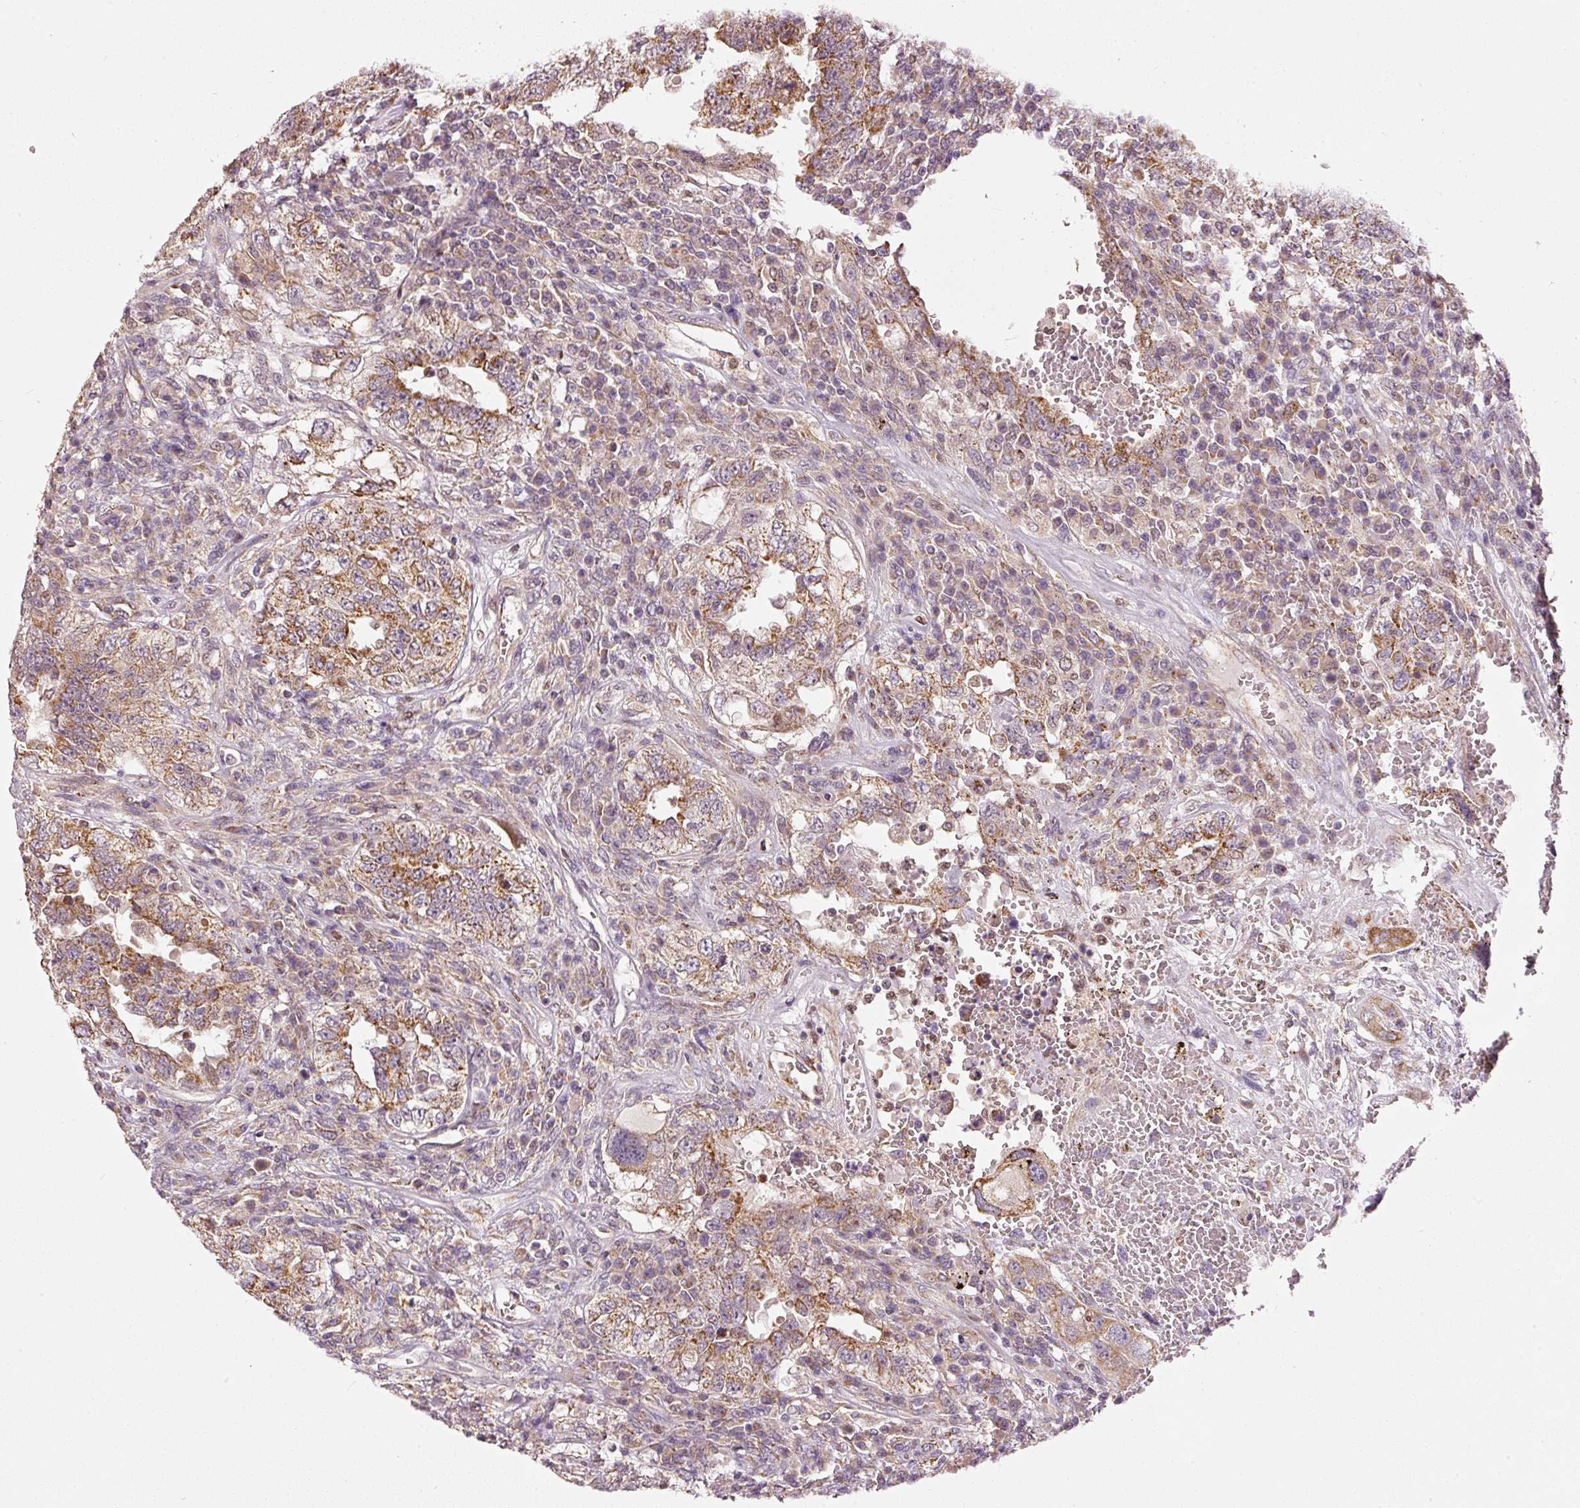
{"staining": {"intensity": "moderate", "quantity": ">75%", "location": "cytoplasmic/membranous"}, "tissue": "testis cancer", "cell_type": "Tumor cells", "image_type": "cancer", "snomed": [{"axis": "morphology", "description": "Carcinoma, Embryonal, NOS"}, {"axis": "topography", "description": "Testis"}], "caption": "Protein analysis of testis cancer tissue displays moderate cytoplasmic/membranous staining in approximately >75% of tumor cells.", "gene": "MTHFD1L", "patient": {"sex": "male", "age": 26}}